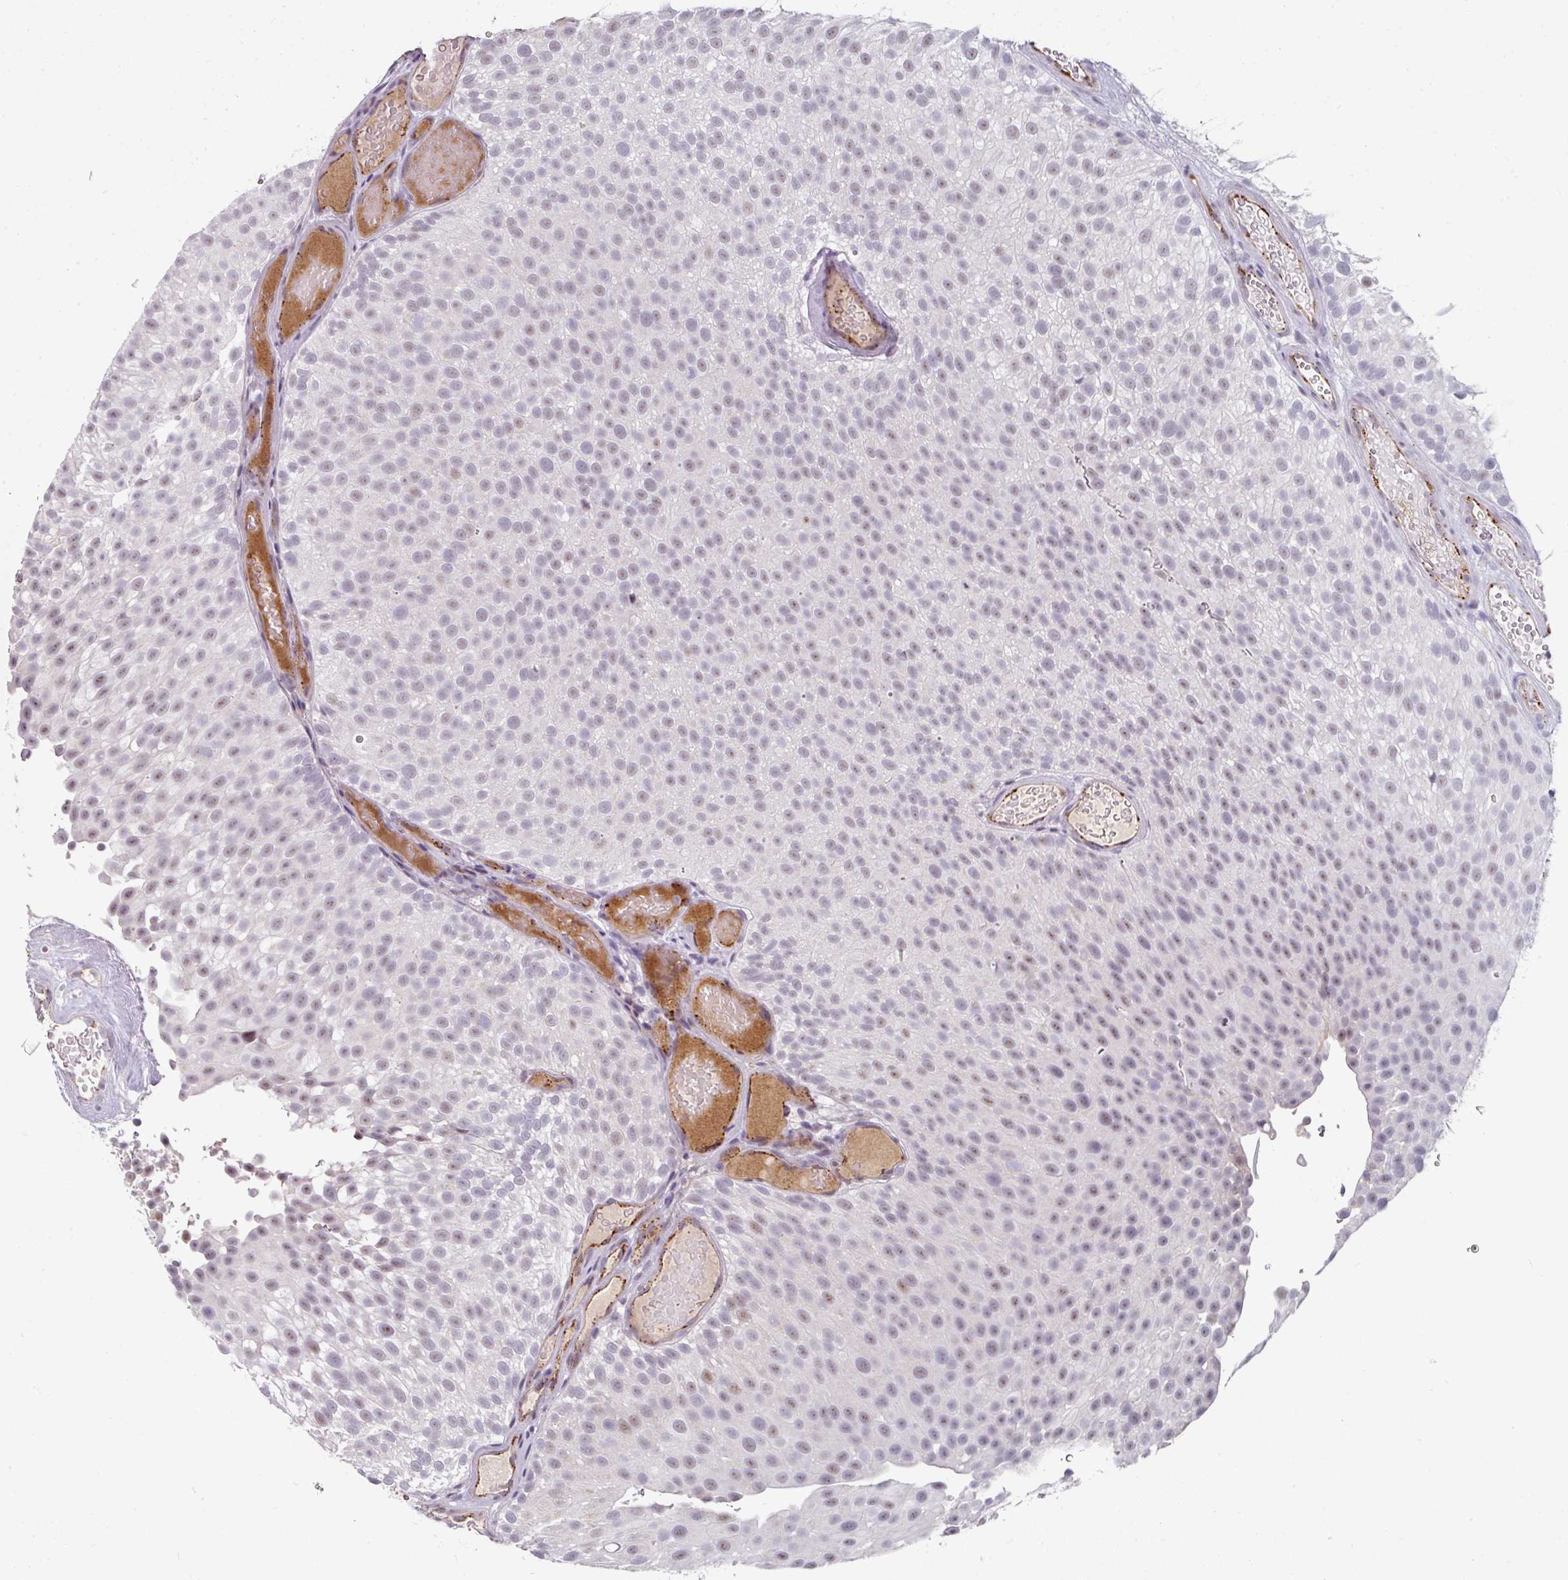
{"staining": {"intensity": "moderate", "quantity": "<25%", "location": "nuclear"}, "tissue": "urothelial cancer", "cell_type": "Tumor cells", "image_type": "cancer", "snomed": [{"axis": "morphology", "description": "Urothelial carcinoma, Low grade"}, {"axis": "topography", "description": "Urinary bladder"}], "caption": "Human urothelial cancer stained with a protein marker displays moderate staining in tumor cells.", "gene": "SIDT2", "patient": {"sex": "male", "age": 78}}